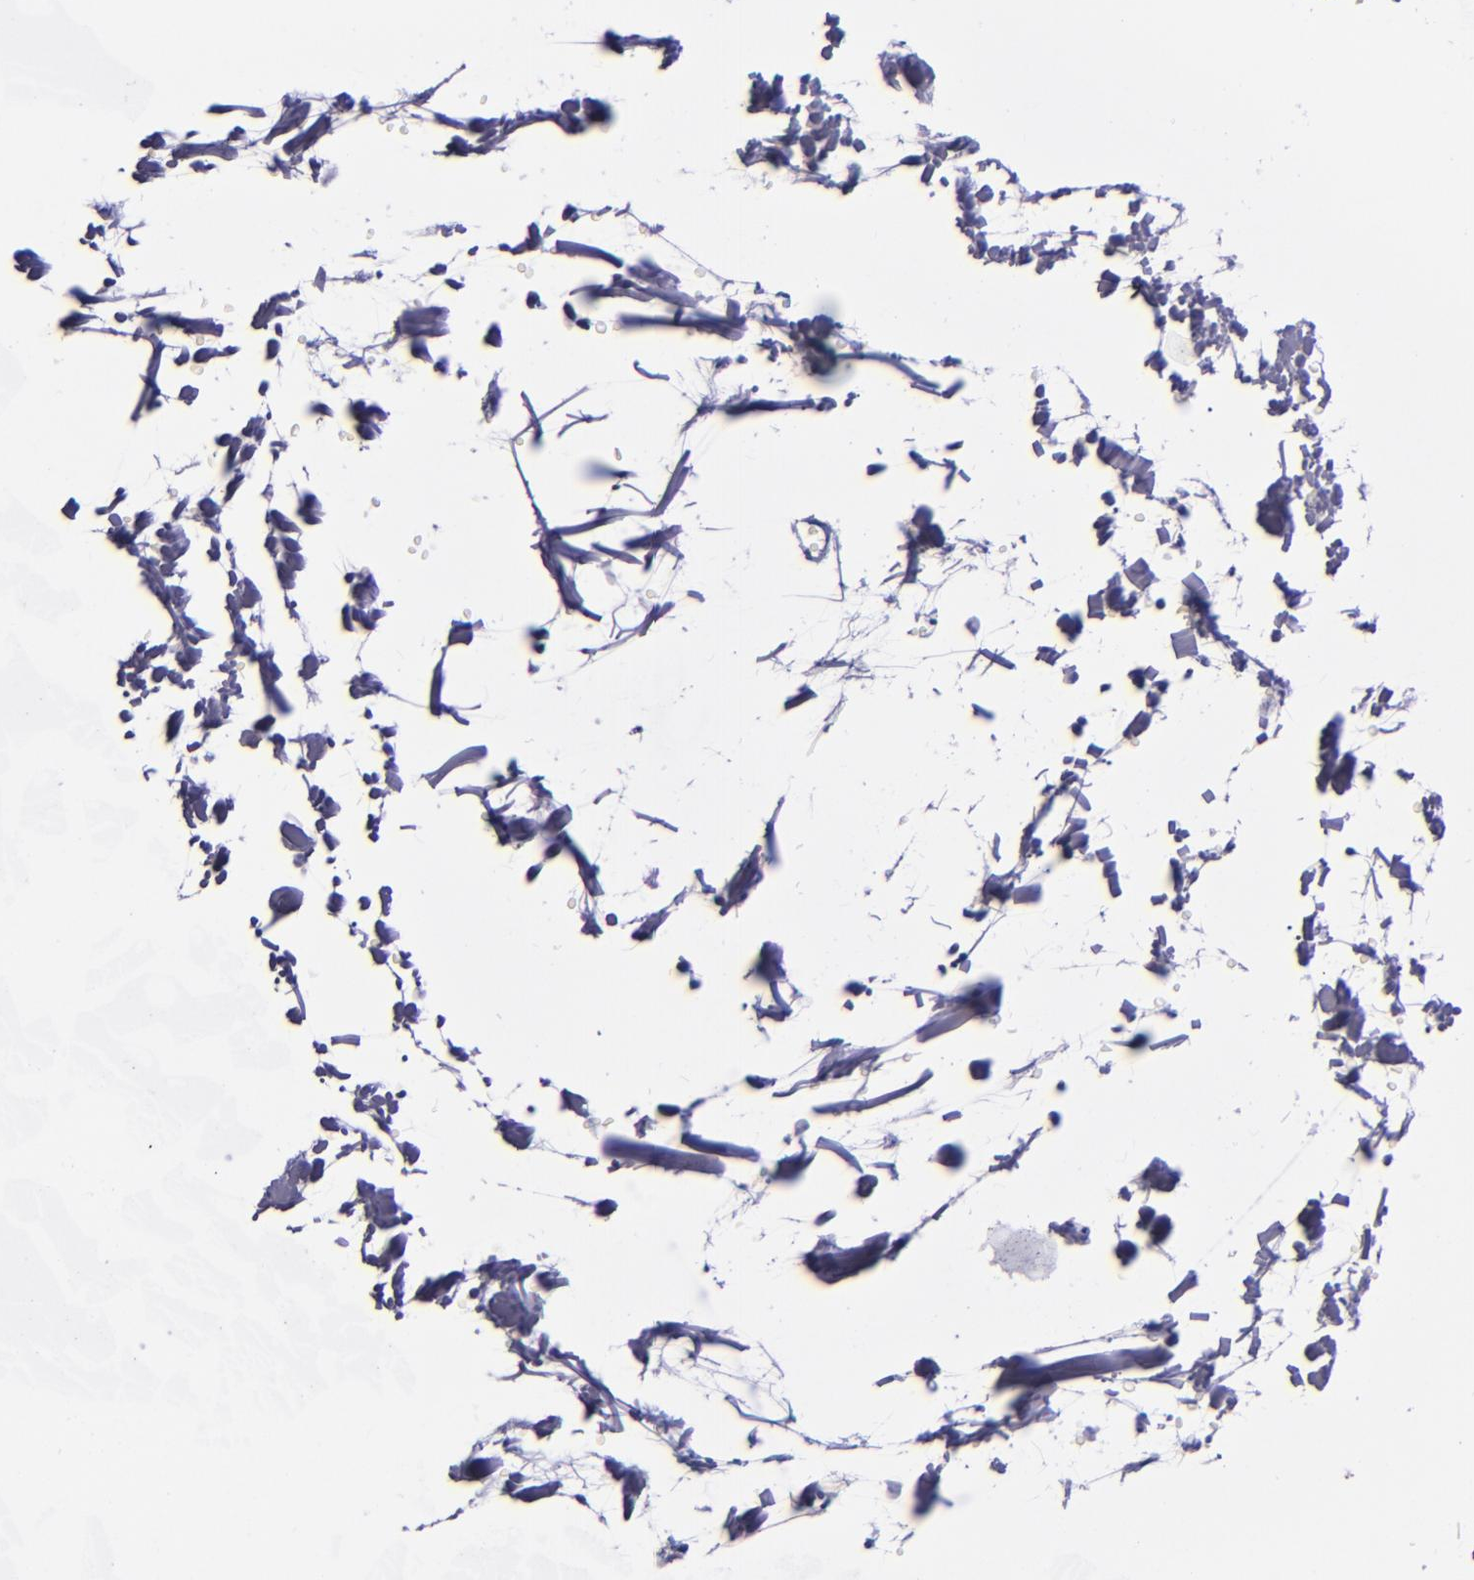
{"staining": {"intensity": "negative", "quantity": "none", "location": "none"}, "tissue": "adipose tissue", "cell_type": "Adipocytes", "image_type": "normal", "snomed": [{"axis": "morphology", "description": "Normal tissue, NOS"}, {"axis": "topography", "description": "Soft tissue"}], "caption": "A histopathology image of human adipose tissue is negative for staining in adipocytes. (Stains: DAB immunohistochemistry (IHC) with hematoxylin counter stain, Microscopy: brightfield microscopy at high magnification).", "gene": "TOP2A", "patient": {"sex": "male", "age": 72}}